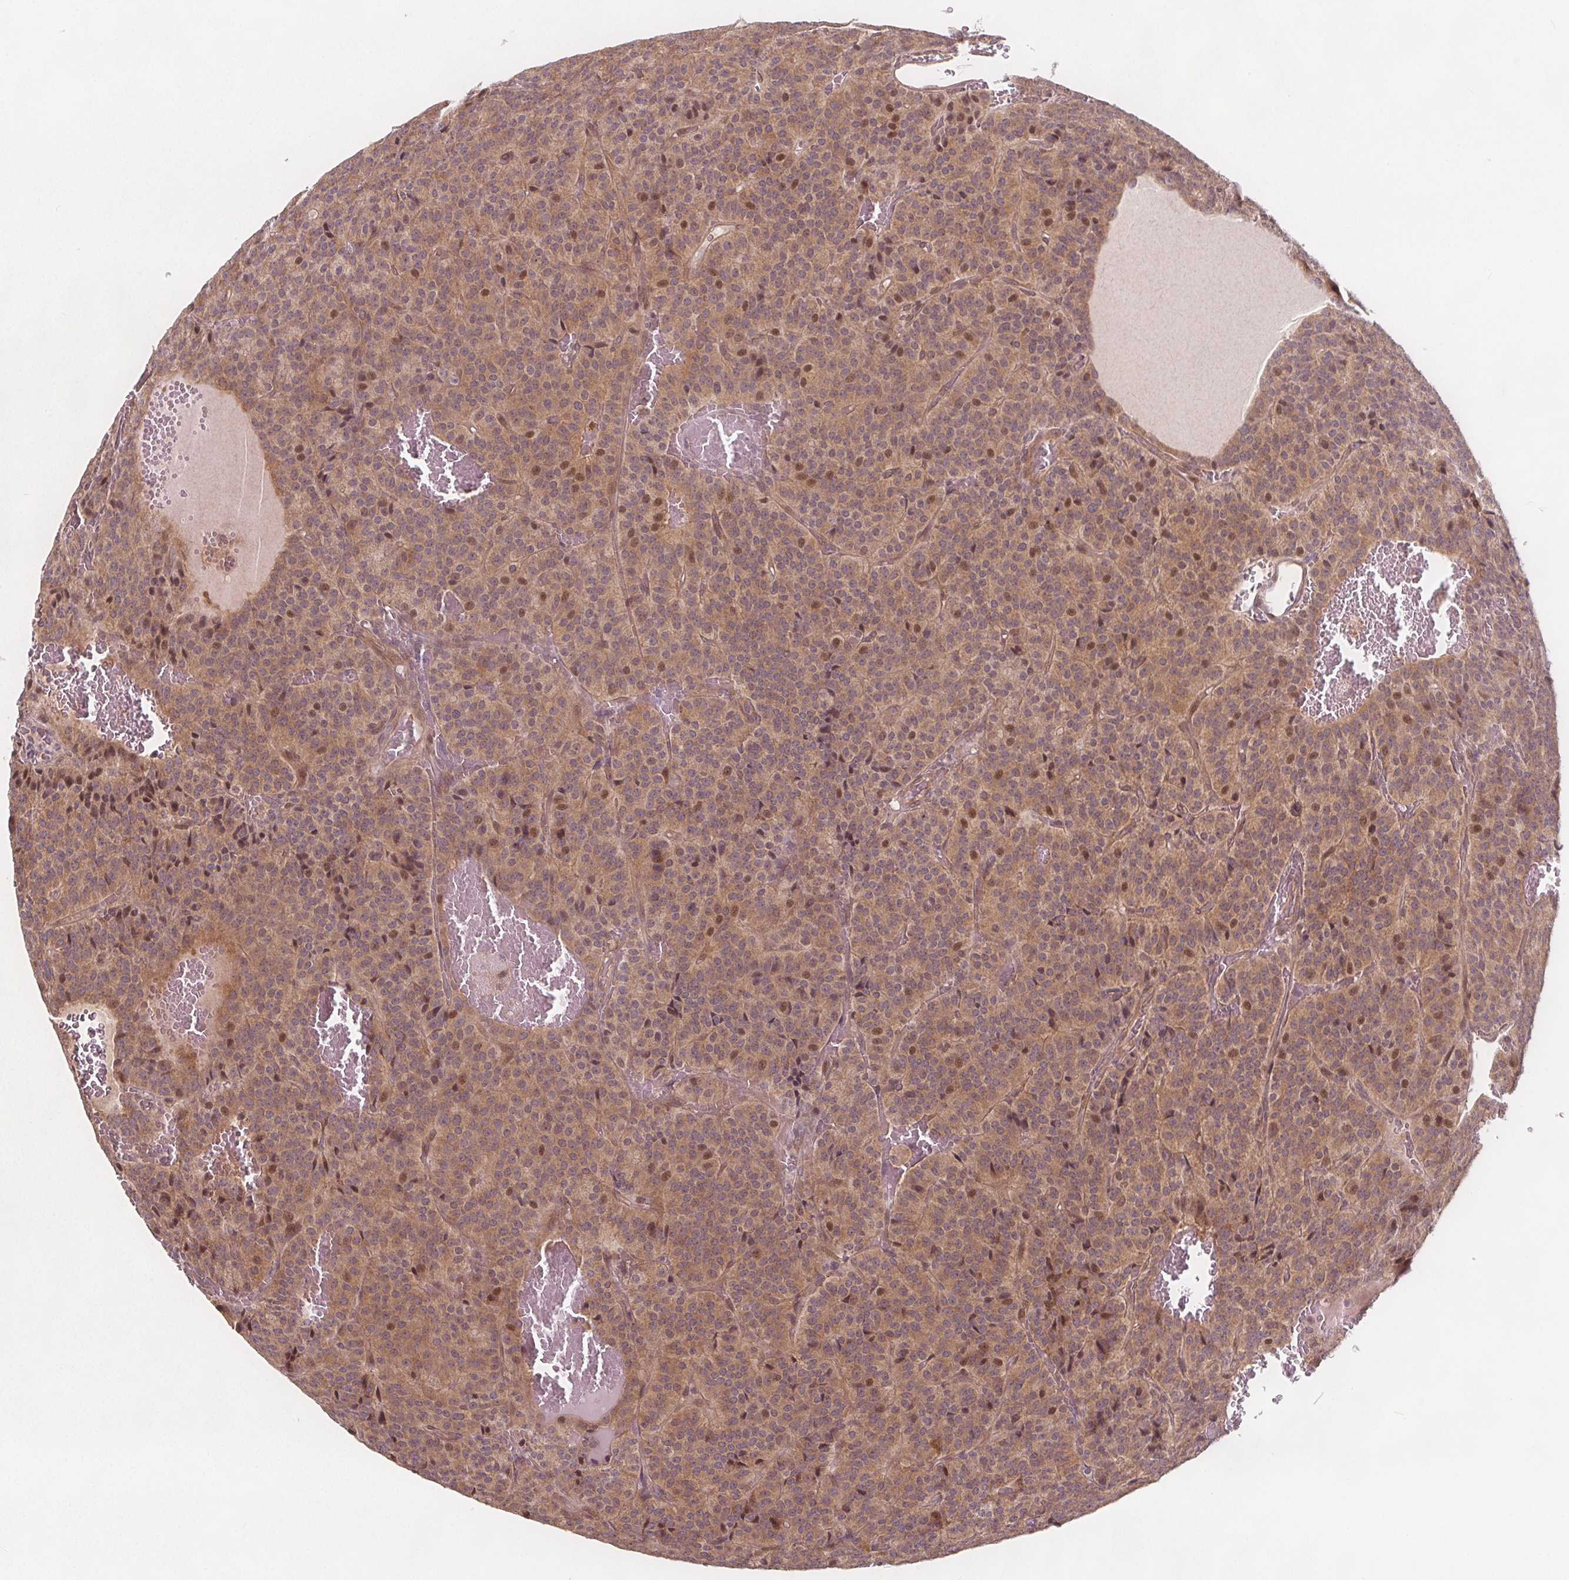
{"staining": {"intensity": "moderate", "quantity": ">75%", "location": "cytoplasmic/membranous,nuclear"}, "tissue": "carcinoid", "cell_type": "Tumor cells", "image_type": "cancer", "snomed": [{"axis": "morphology", "description": "Carcinoid, malignant, NOS"}, {"axis": "topography", "description": "Lung"}], "caption": "Brown immunohistochemical staining in carcinoid exhibits moderate cytoplasmic/membranous and nuclear expression in approximately >75% of tumor cells. The staining is performed using DAB brown chromogen to label protein expression. The nuclei are counter-stained blue using hematoxylin.", "gene": "AKT1S1", "patient": {"sex": "male", "age": 70}}